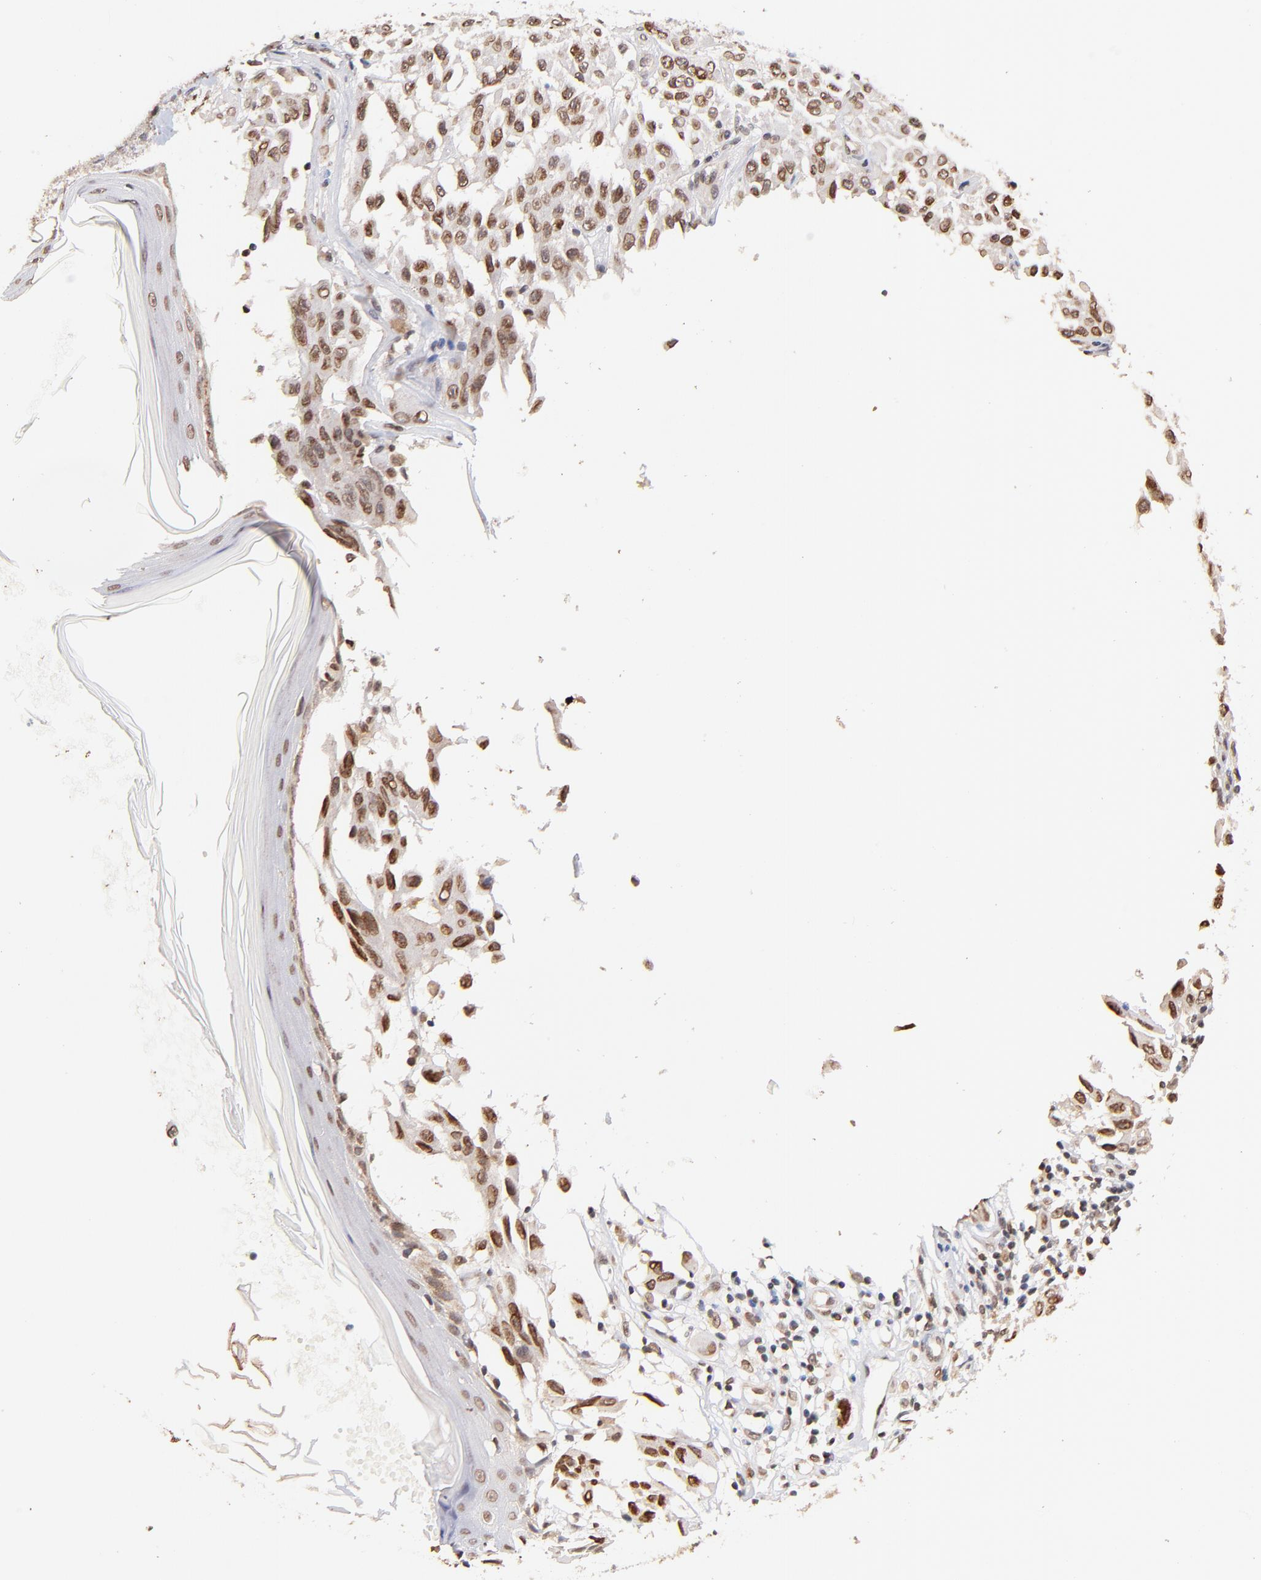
{"staining": {"intensity": "weak", "quantity": "25%-75%", "location": "cytoplasmic/membranous,nuclear"}, "tissue": "melanoma", "cell_type": "Tumor cells", "image_type": "cancer", "snomed": [{"axis": "morphology", "description": "Malignant melanoma, NOS"}, {"axis": "topography", "description": "Skin"}], "caption": "Tumor cells display low levels of weak cytoplasmic/membranous and nuclear positivity in approximately 25%-75% of cells in human malignant melanoma.", "gene": "ZFP92", "patient": {"sex": "male", "age": 30}}